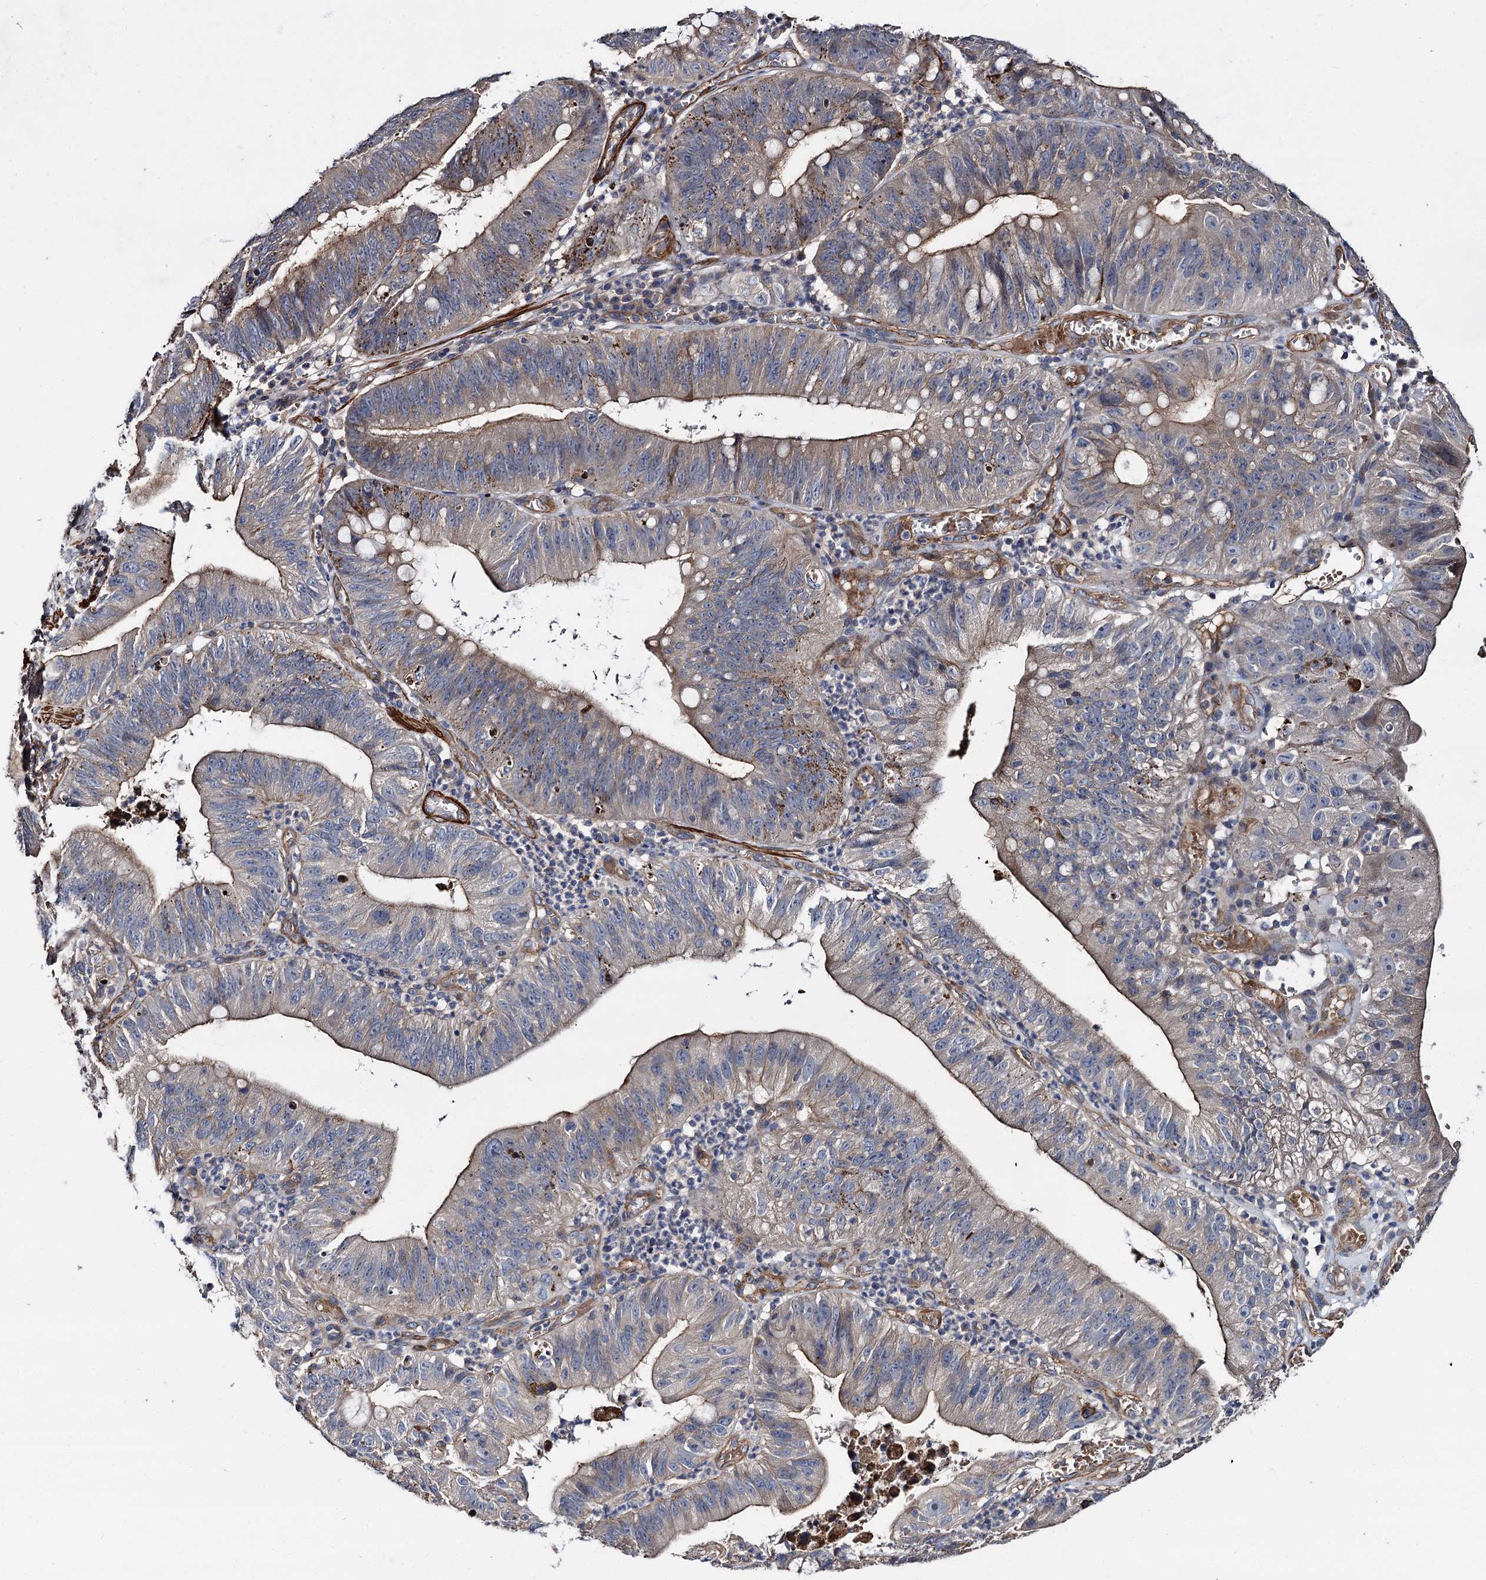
{"staining": {"intensity": "moderate", "quantity": "<25%", "location": "cytoplasmic/membranous"}, "tissue": "stomach cancer", "cell_type": "Tumor cells", "image_type": "cancer", "snomed": [{"axis": "morphology", "description": "Adenocarcinoma, NOS"}, {"axis": "topography", "description": "Stomach"}], "caption": "Moderate cytoplasmic/membranous protein positivity is present in about <25% of tumor cells in stomach adenocarcinoma.", "gene": "ISM2", "patient": {"sex": "male", "age": 59}}